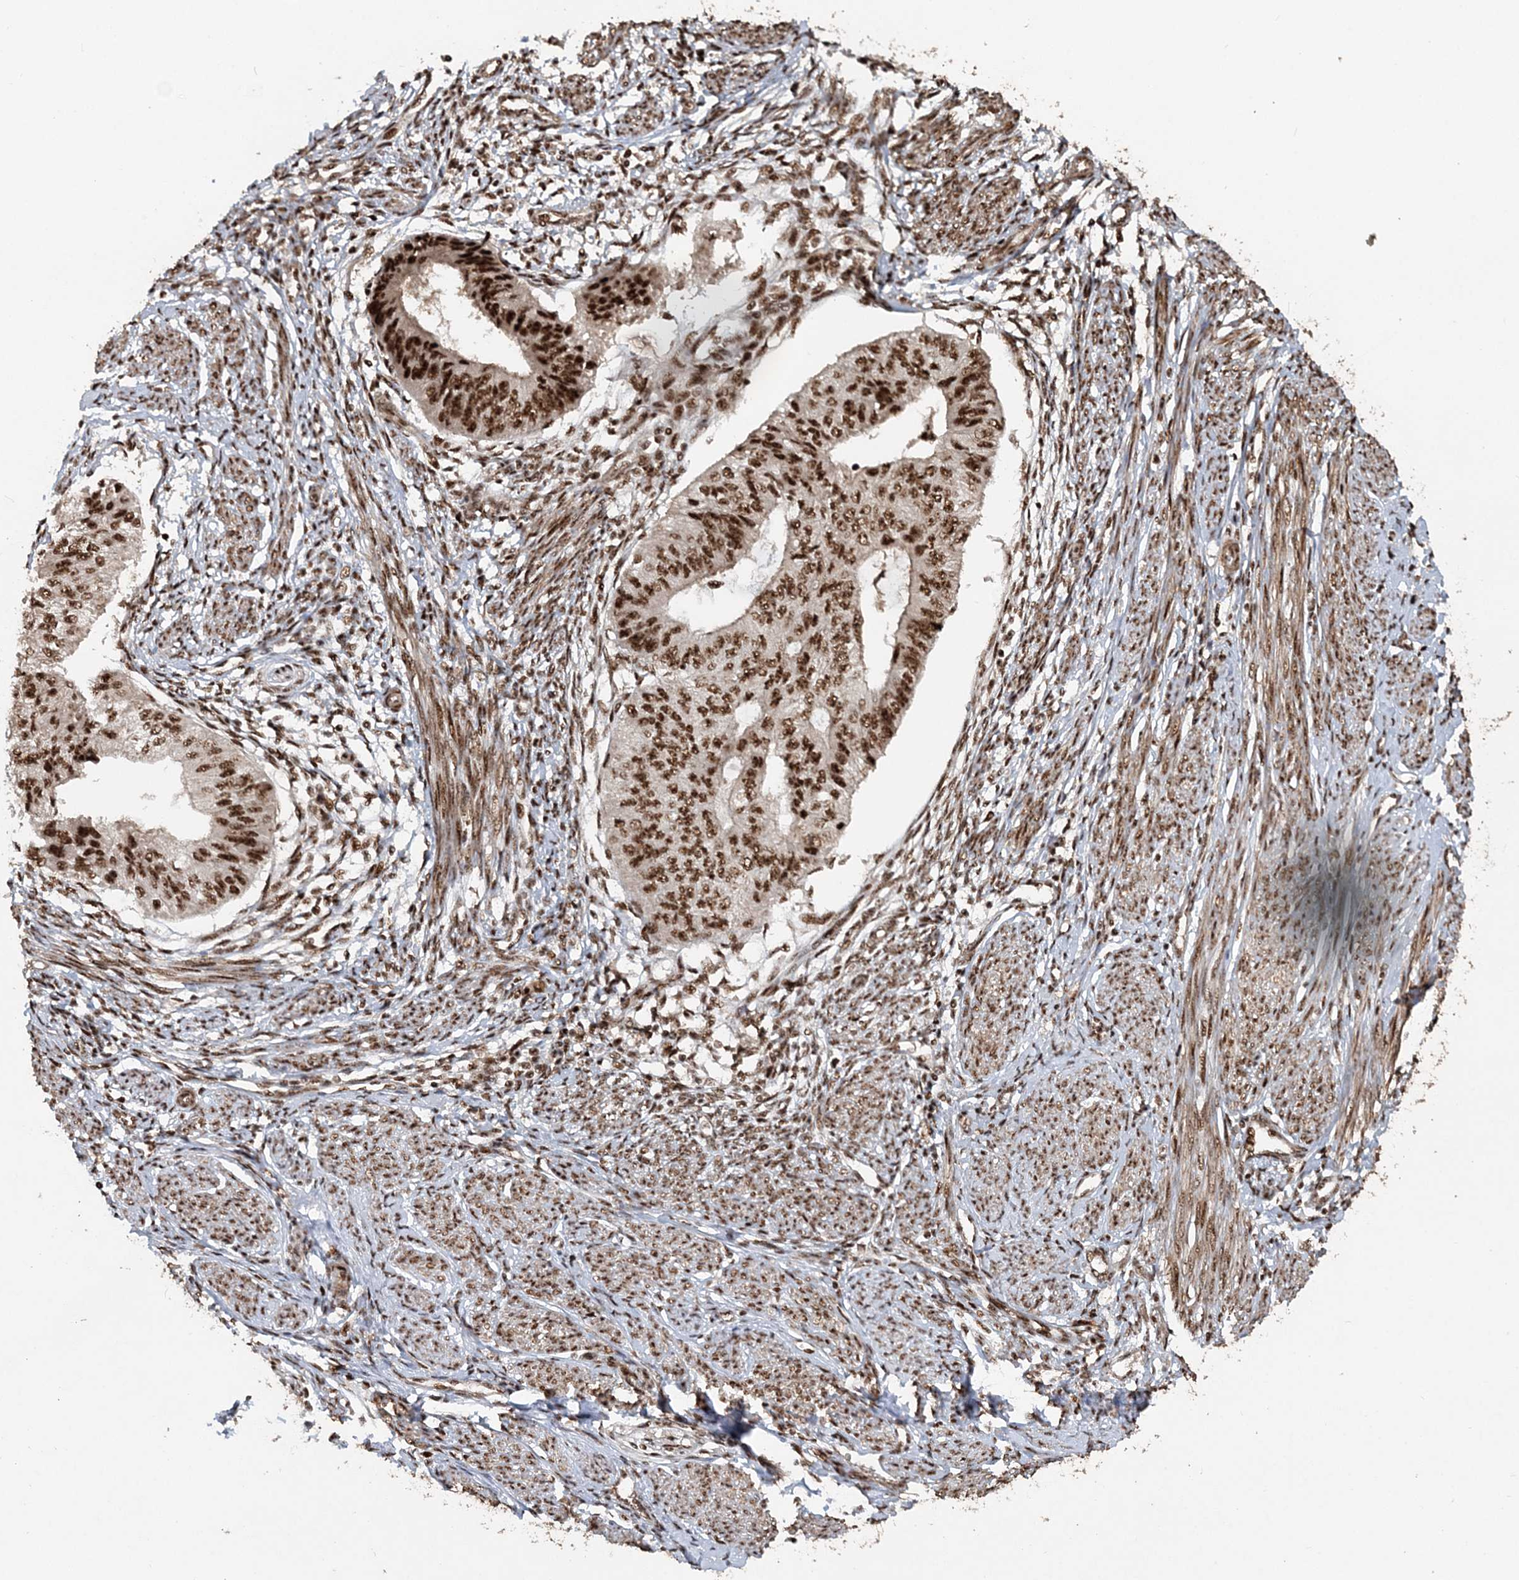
{"staining": {"intensity": "strong", "quantity": ">75%", "location": "nuclear"}, "tissue": "endometrial cancer", "cell_type": "Tumor cells", "image_type": "cancer", "snomed": [{"axis": "morphology", "description": "Adenocarcinoma, NOS"}, {"axis": "topography", "description": "Endometrium"}], "caption": "The micrograph demonstrates a brown stain indicating the presence of a protein in the nuclear of tumor cells in endometrial cancer (adenocarcinoma). Using DAB (3,3'-diaminobenzidine) (brown) and hematoxylin (blue) stains, captured at high magnification using brightfield microscopy.", "gene": "EXOSC8", "patient": {"sex": "female", "age": 32}}